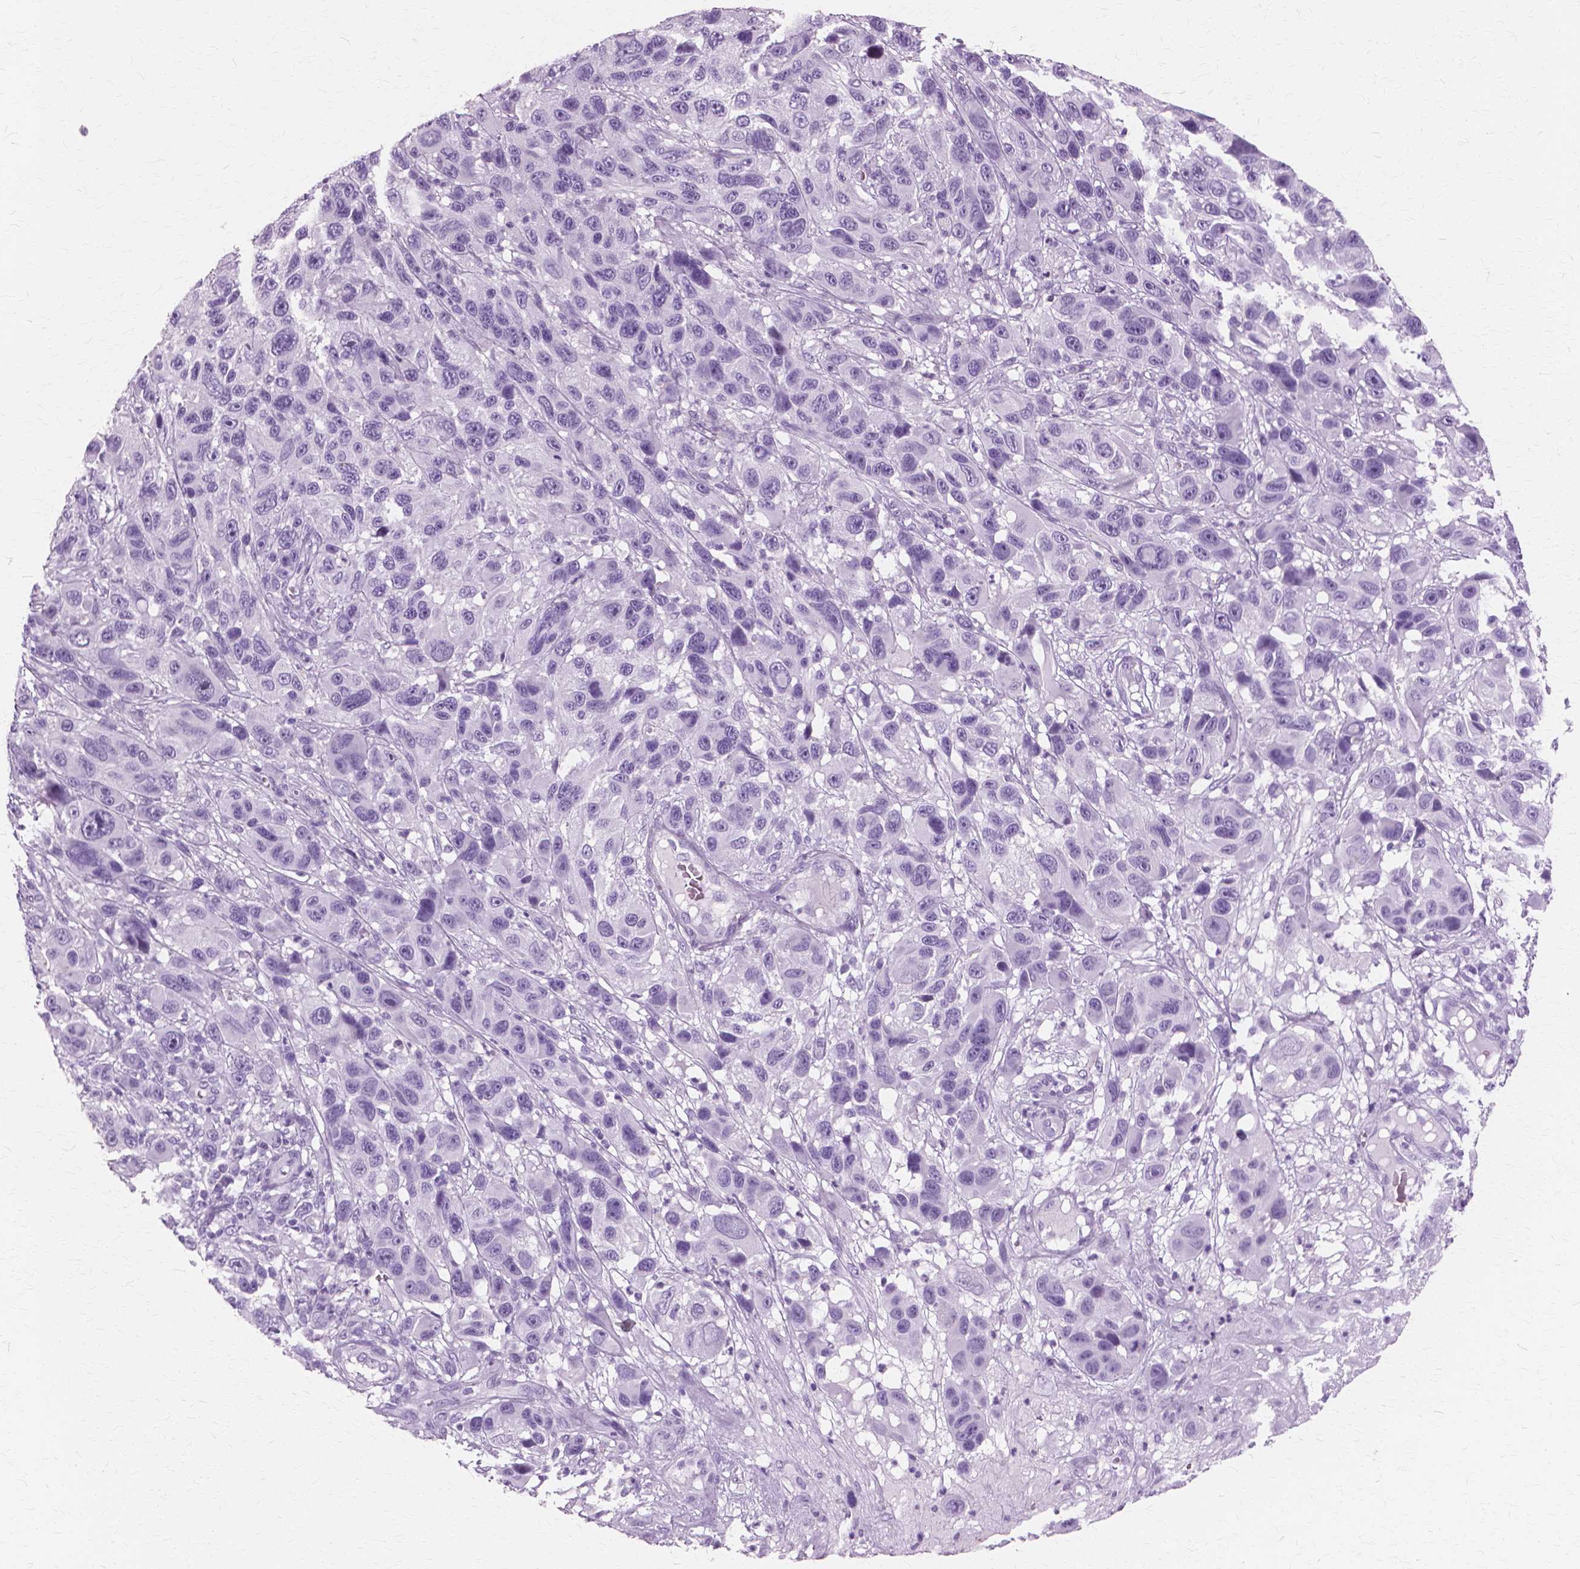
{"staining": {"intensity": "negative", "quantity": "none", "location": "none"}, "tissue": "melanoma", "cell_type": "Tumor cells", "image_type": "cancer", "snomed": [{"axis": "morphology", "description": "Malignant melanoma, NOS"}, {"axis": "topography", "description": "Skin"}], "caption": "A histopathology image of human malignant melanoma is negative for staining in tumor cells.", "gene": "SFTPD", "patient": {"sex": "male", "age": 53}}